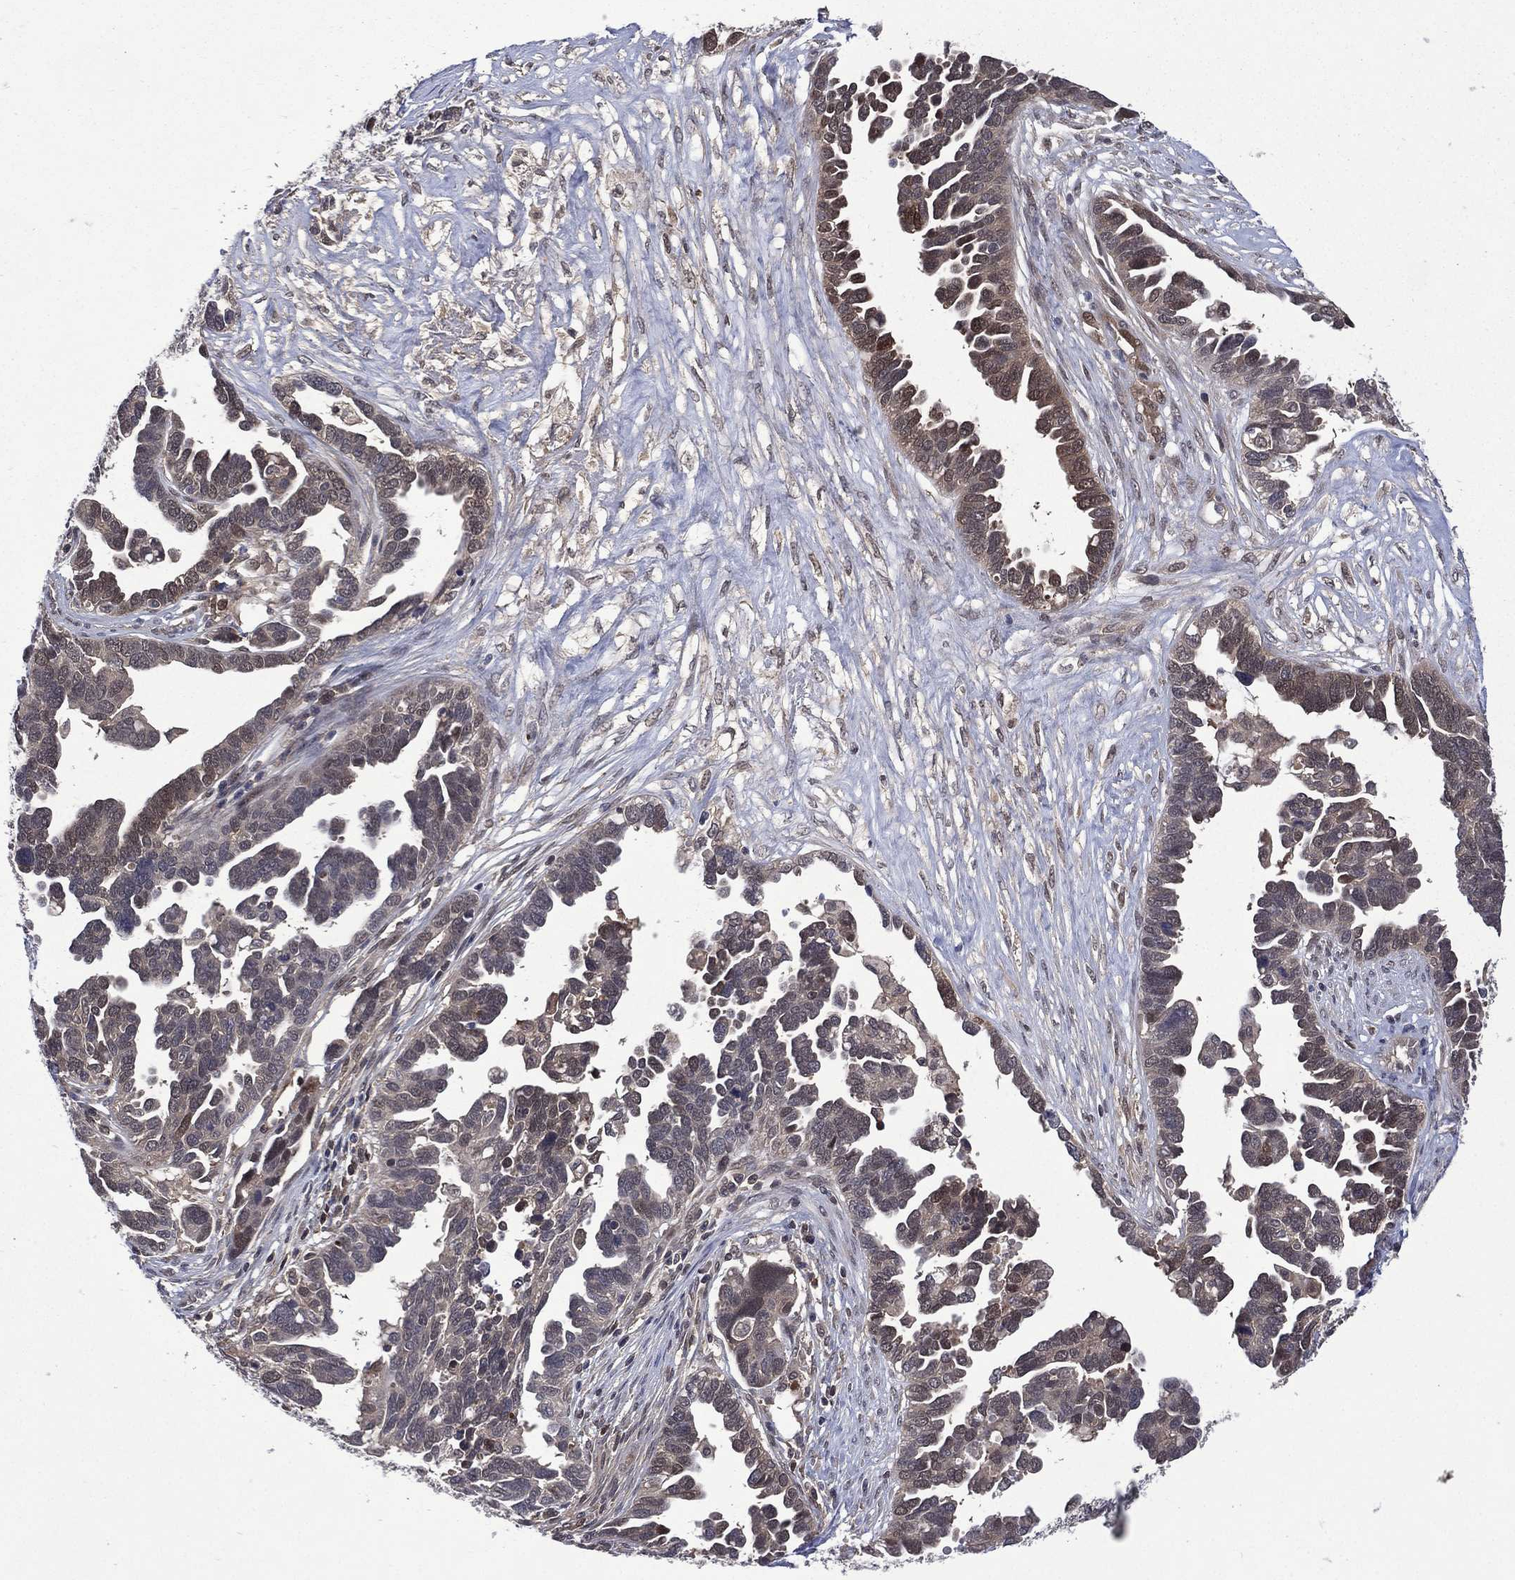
{"staining": {"intensity": "negative", "quantity": "none", "location": "none"}, "tissue": "ovarian cancer", "cell_type": "Tumor cells", "image_type": "cancer", "snomed": [{"axis": "morphology", "description": "Cystadenocarcinoma, serous, NOS"}, {"axis": "topography", "description": "Ovary"}], "caption": "Immunohistochemistry (IHC) of ovarian cancer (serous cystadenocarcinoma) displays no staining in tumor cells.", "gene": "MTAP", "patient": {"sex": "female", "age": 54}}